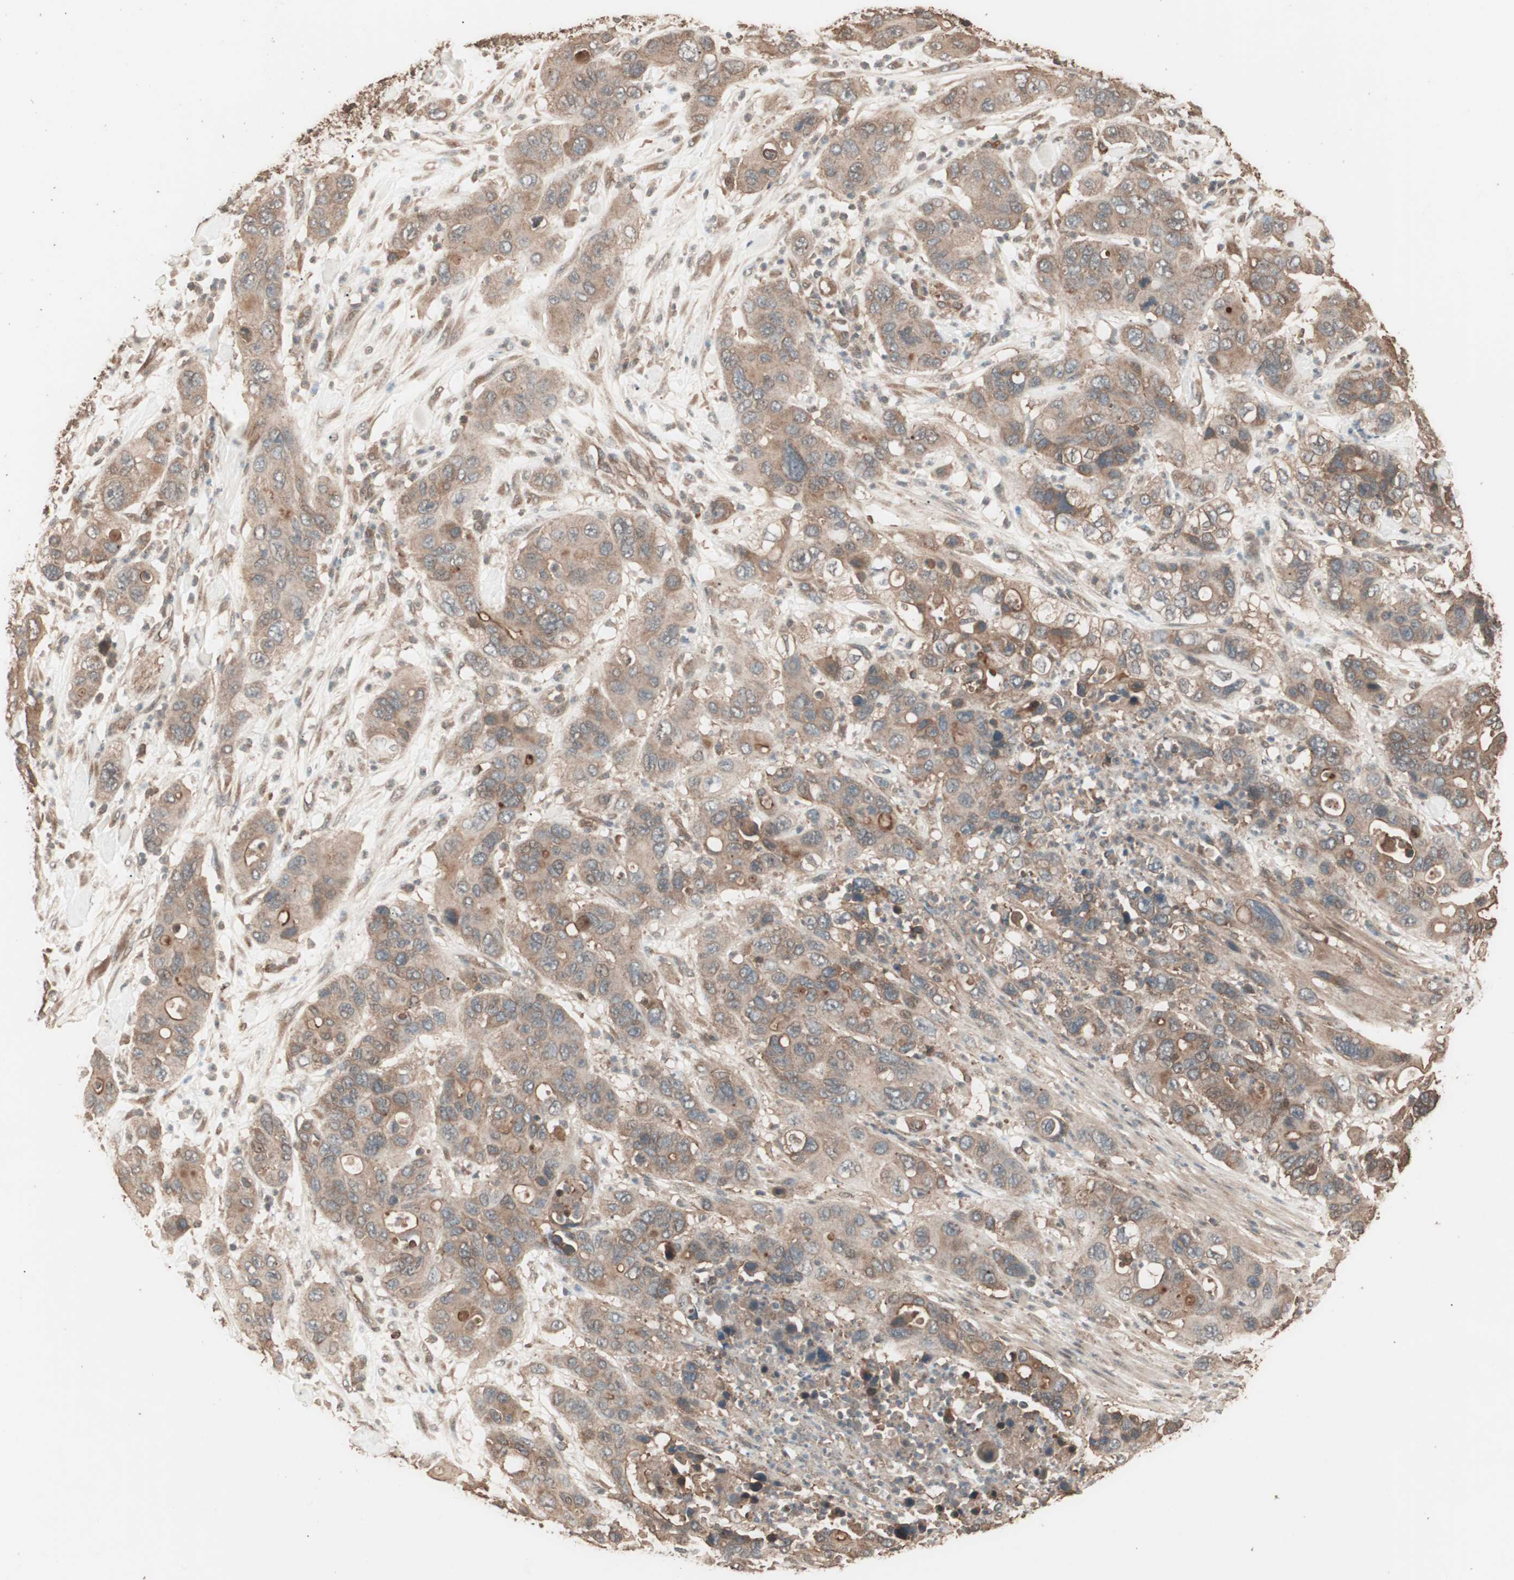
{"staining": {"intensity": "moderate", "quantity": ">75%", "location": "cytoplasmic/membranous"}, "tissue": "pancreatic cancer", "cell_type": "Tumor cells", "image_type": "cancer", "snomed": [{"axis": "morphology", "description": "Adenocarcinoma, NOS"}, {"axis": "topography", "description": "Pancreas"}], "caption": "Moderate cytoplasmic/membranous positivity is present in about >75% of tumor cells in pancreatic cancer (adenocarcinoma).", "gene": "CCN4", "patient": {"sex": "female", "age": 71}}